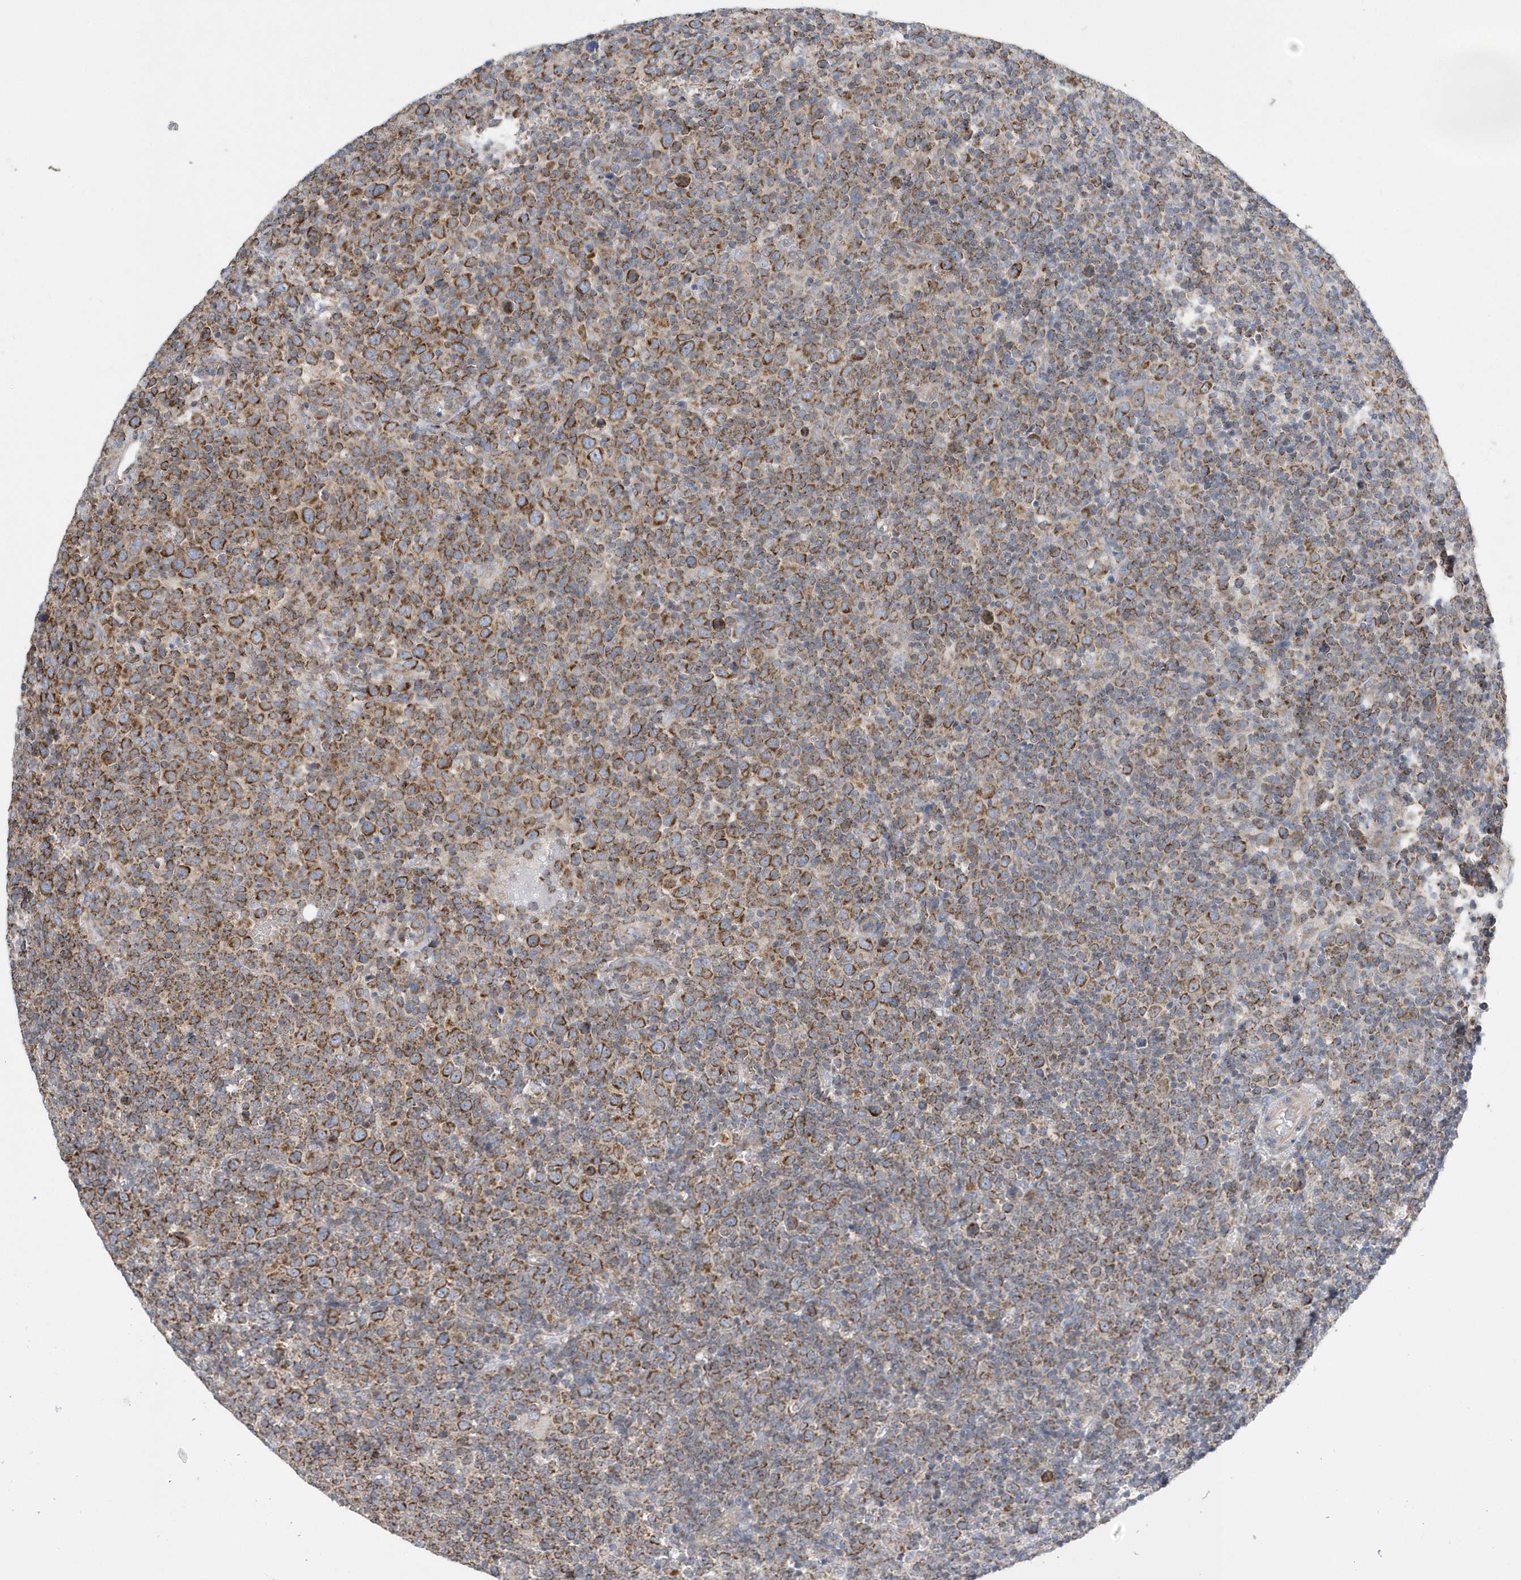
{"staining": {"intensity": "strong", "quantity": ">75%", "location": "cytoplasmic/membranous"}, "tissue": "lymphoma", "cell_type": "Tumor cells", "image_type": "cancer", "snomed": [{"axis": "morphology", "description": "Malignant lymphoma, non-Hodgkin's type, High grade"}, {"axis": "topography", "description": "Lymph node"}], "caption": "Protein staining reveals strong cytoplasmic/membranous expression in about >75% of tumor cells in lymphoma. The staining was performed using DAB (3,3'-diaminobenzidine) to visualize the protein expression in brown, while the nuclei were stained in blue with hematoxylin (Magnification: 20x).", "gene": "SPATA5", "patient": {"sex": "male", "age": 61}}